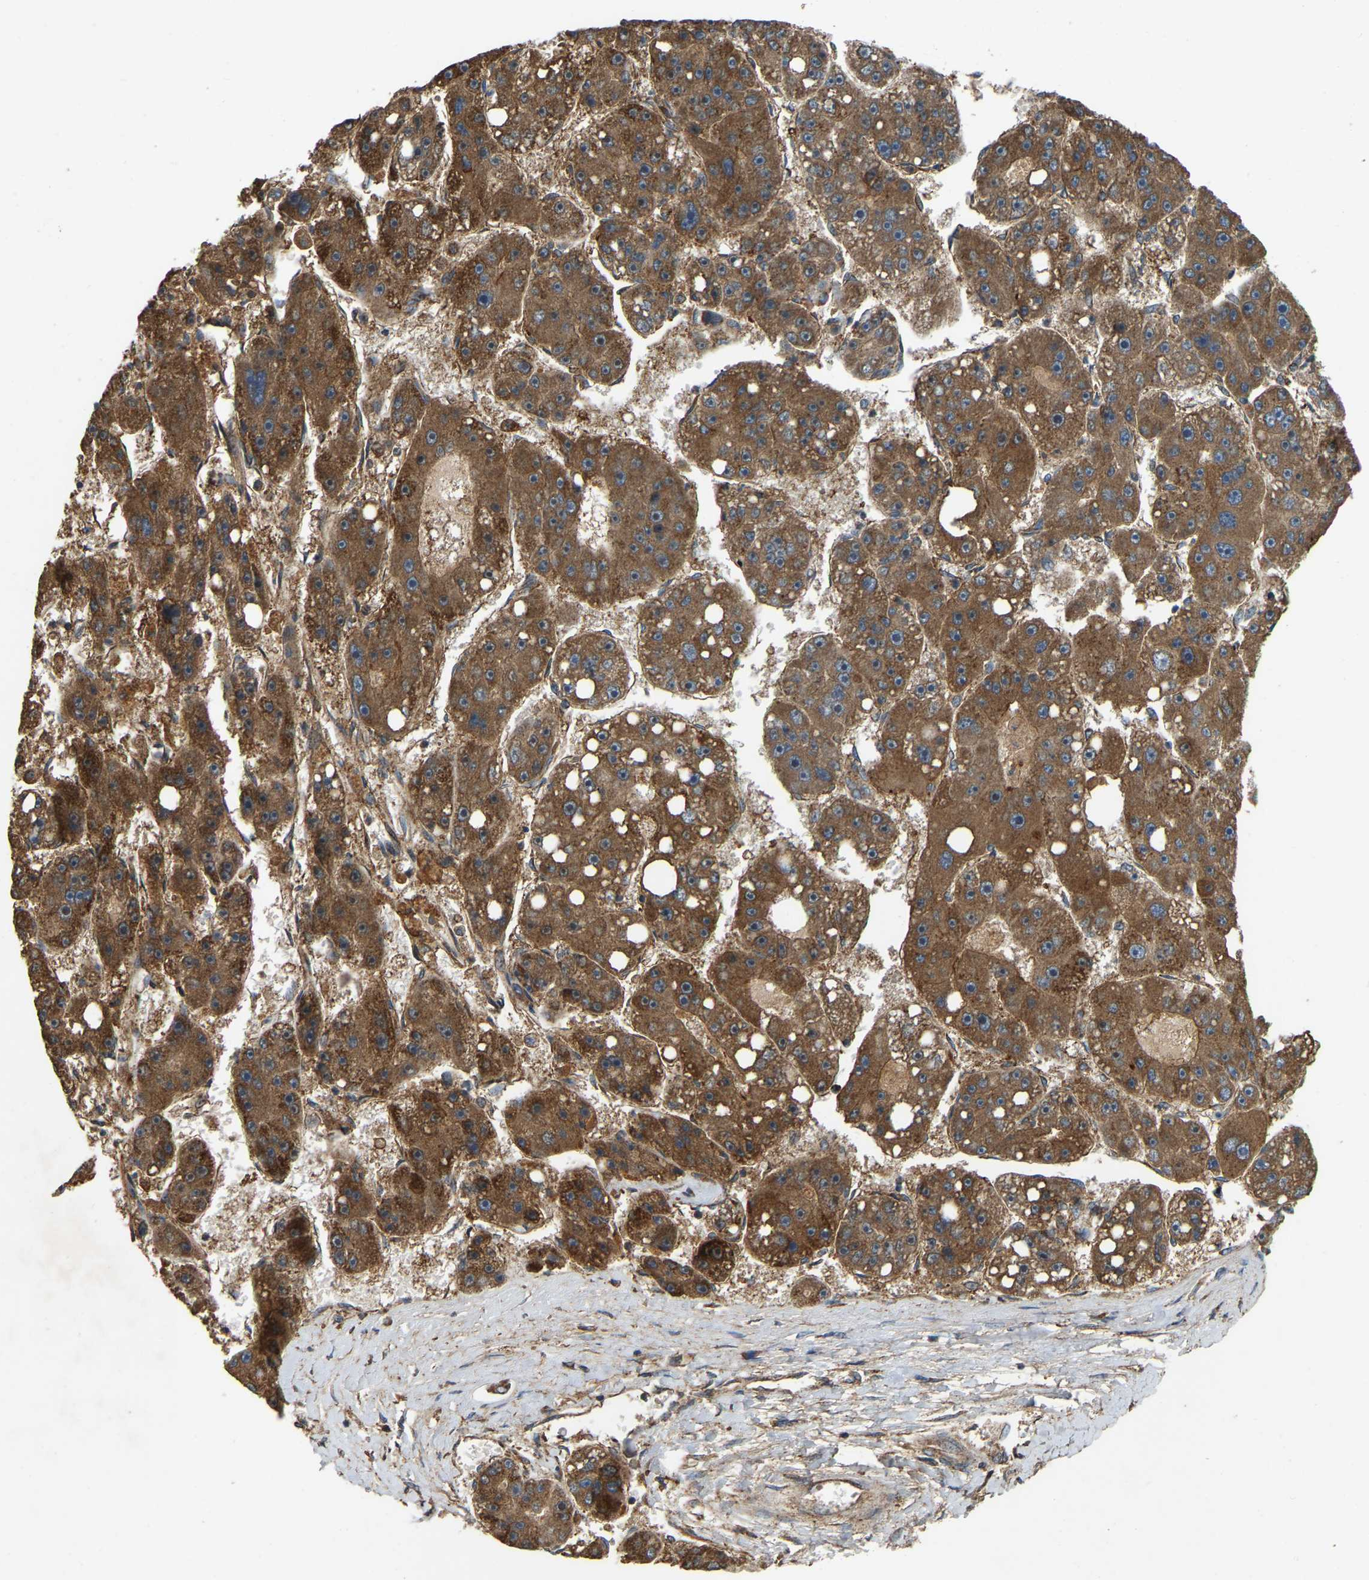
{"staining": {"intensity": "strong", "quantity": ">75%", "location": "cytoplasmic/membranous"}, "tissue": "liver cancer", "cell_type": "Tumor cells", "image_type": "cancer", "snomed": [{"axis": "morphology", "description": "Carcinoma, Hepatocellular, NOS"}, {"axis": "topography", "description": "Liver"}], "caption": "Immunohistochemistry image of neoplastic tissue: hepatocellular carcinoma (liver) stained using immunohistochemistry (IHC) displays high levels of strong protein expression localized specifically in the cytoplasmic/membranous of tumor cells, appearing as a cytoplasmic/membranous brown color.", "gene": "SAMD9L", "patient": {"sex": "female", "age": 61}}